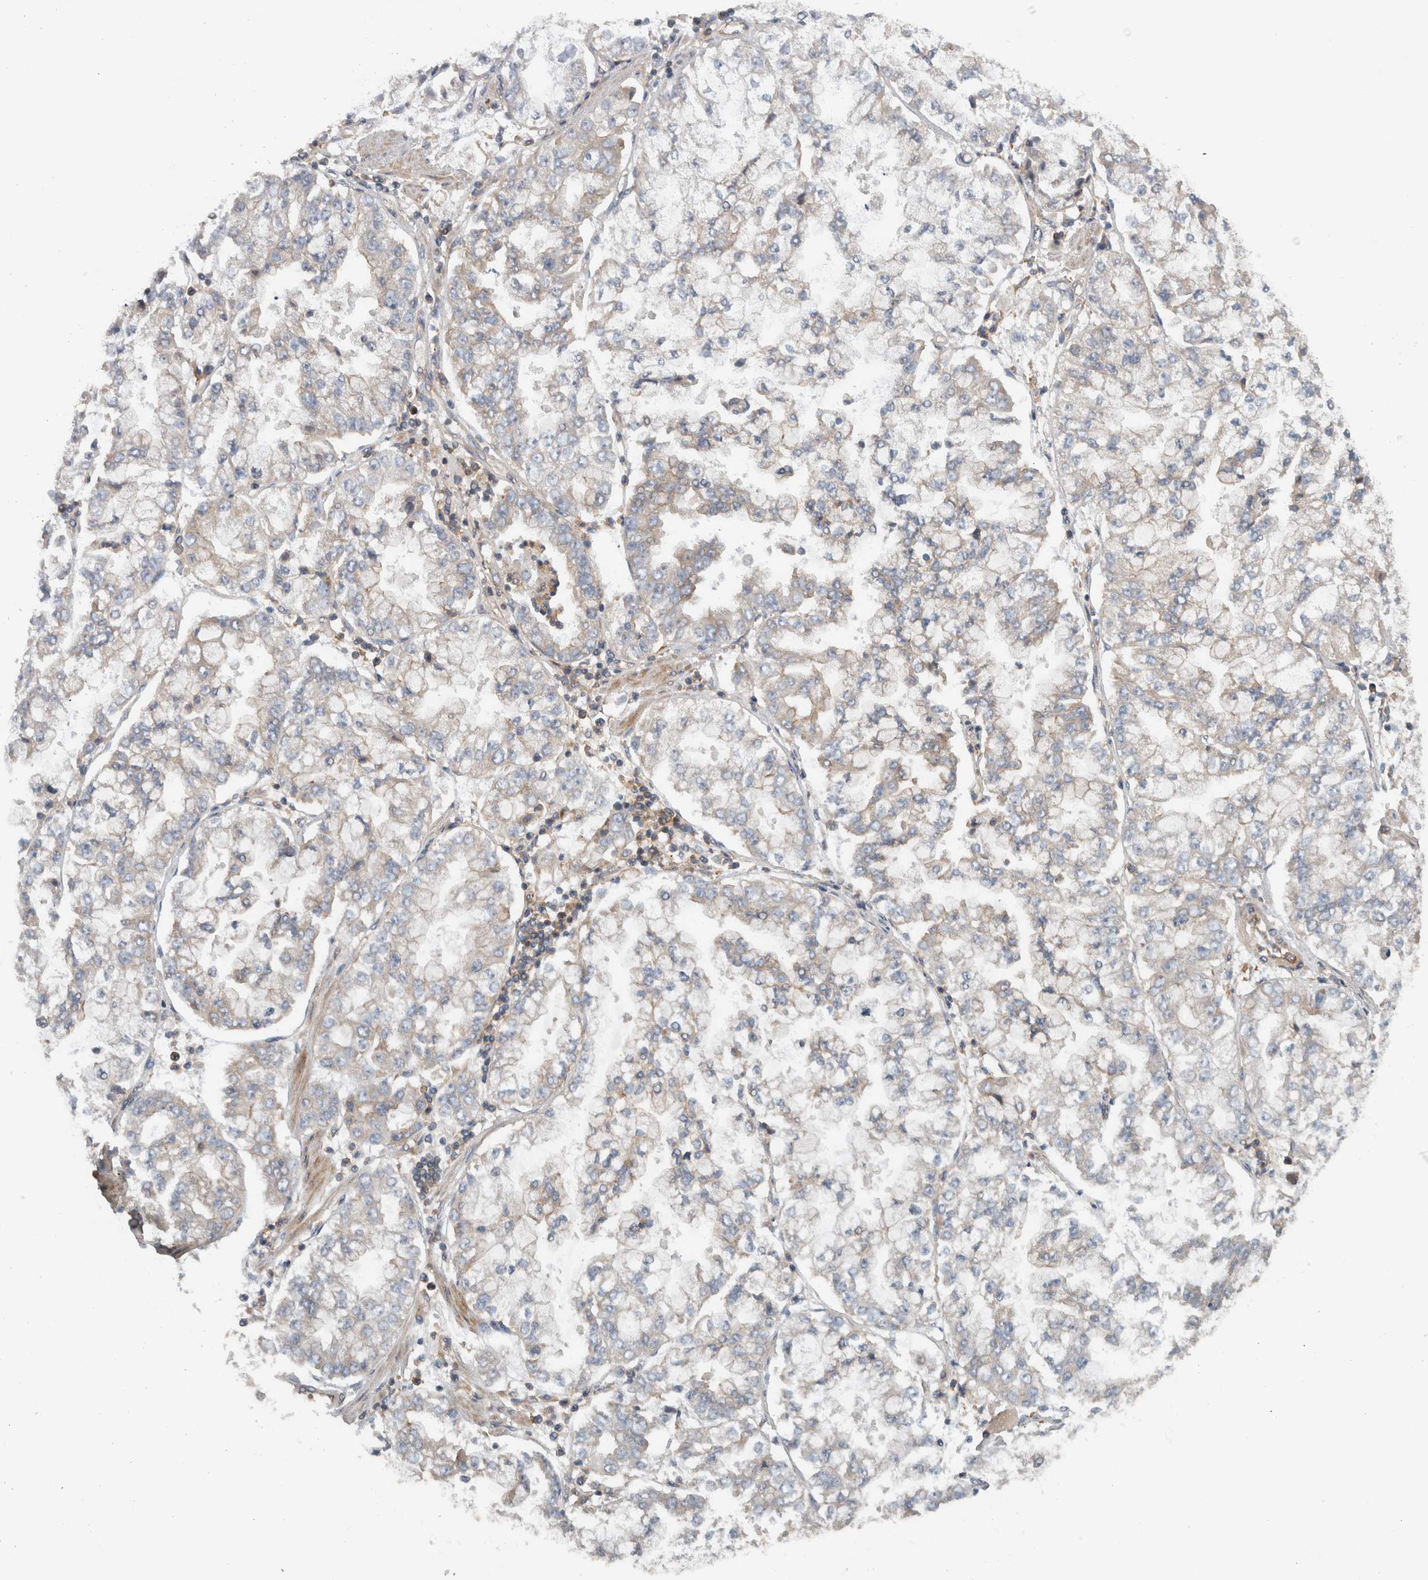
{"staining": {"intensity": "negative", "quantity": "none", "location": "none"}, "tissue": "stomach cancer", "cell_type": "Tumor cells", "image_type": "cancer", "snomed": [{"axis": "morphology", "description": "Adenocarcinoma, NOS"}, {"axis": "topography", "description": "Stomach"}], "caption": "This is an immunohistochemistry (IHC) histopathology image of human stomach cancer. There is no expression in tumor cells.", "gene": "SCARA5", "patient": {"sex": "male", "age": 76}}